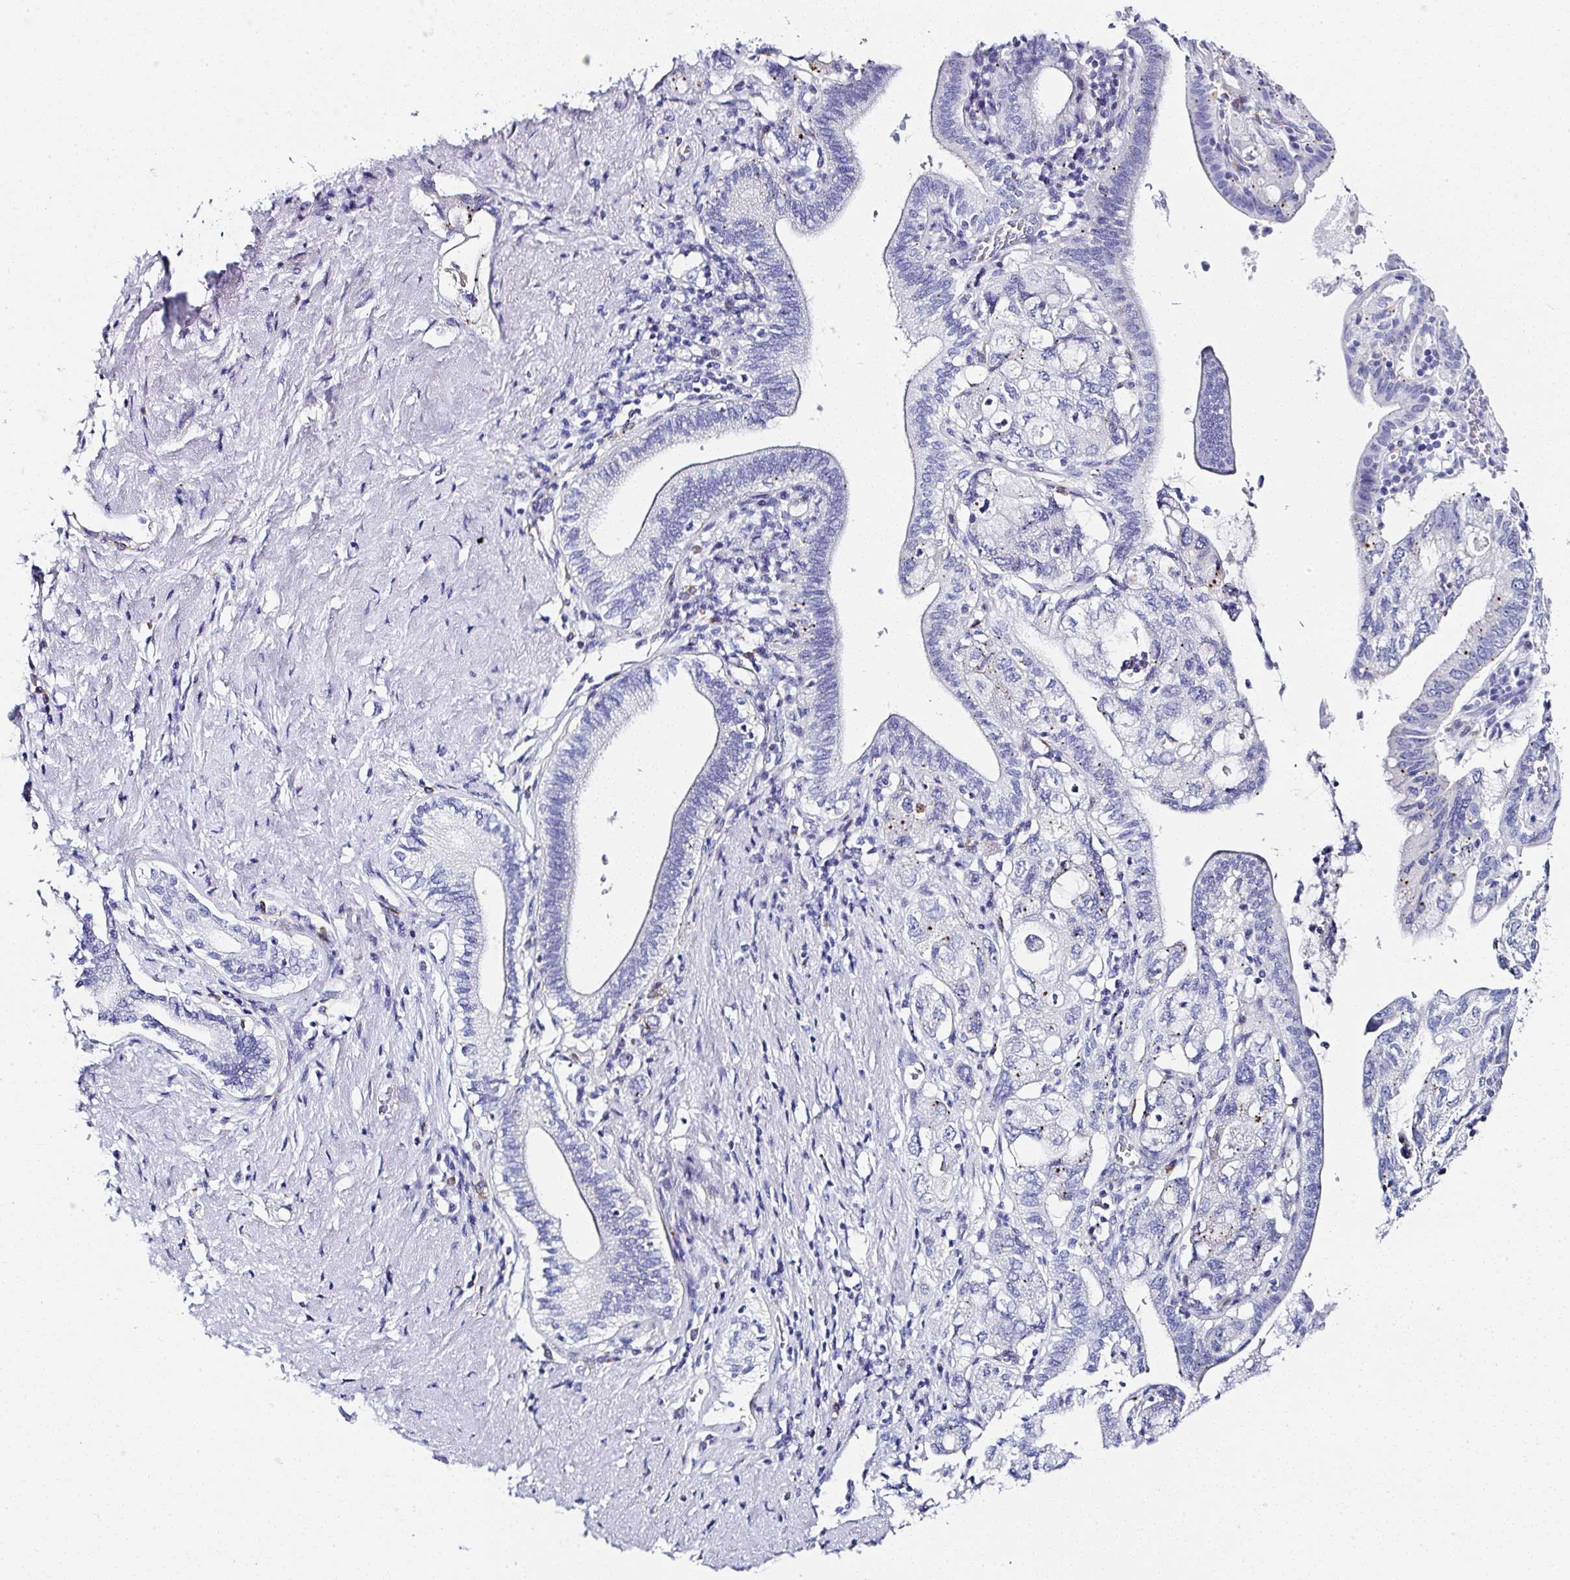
{"staining": {"intensity": "negative", "quantity": "none", "location": "none"}, "tissue": "pancreatic cancer", "cell_type": "Tumor cells", "image_type": "cancer", "snomed": [{"axis": "morphology", "description": "Adenocarcinoma, NOS"}, {"axis": "topography", "description": "Pancreas"}], "caption": "IHC photomicrograph of pancreatic adenocarcinoma stained for a protein (brown), which displays no staining in tumor cells. Brightfield microscopy of immunohistochemistry stained with DAB (brown) and hematoxylin (blue), captured at high magnification.", "gene": "PPFIA4", "patient": {"sex": "female", "age": 73}}